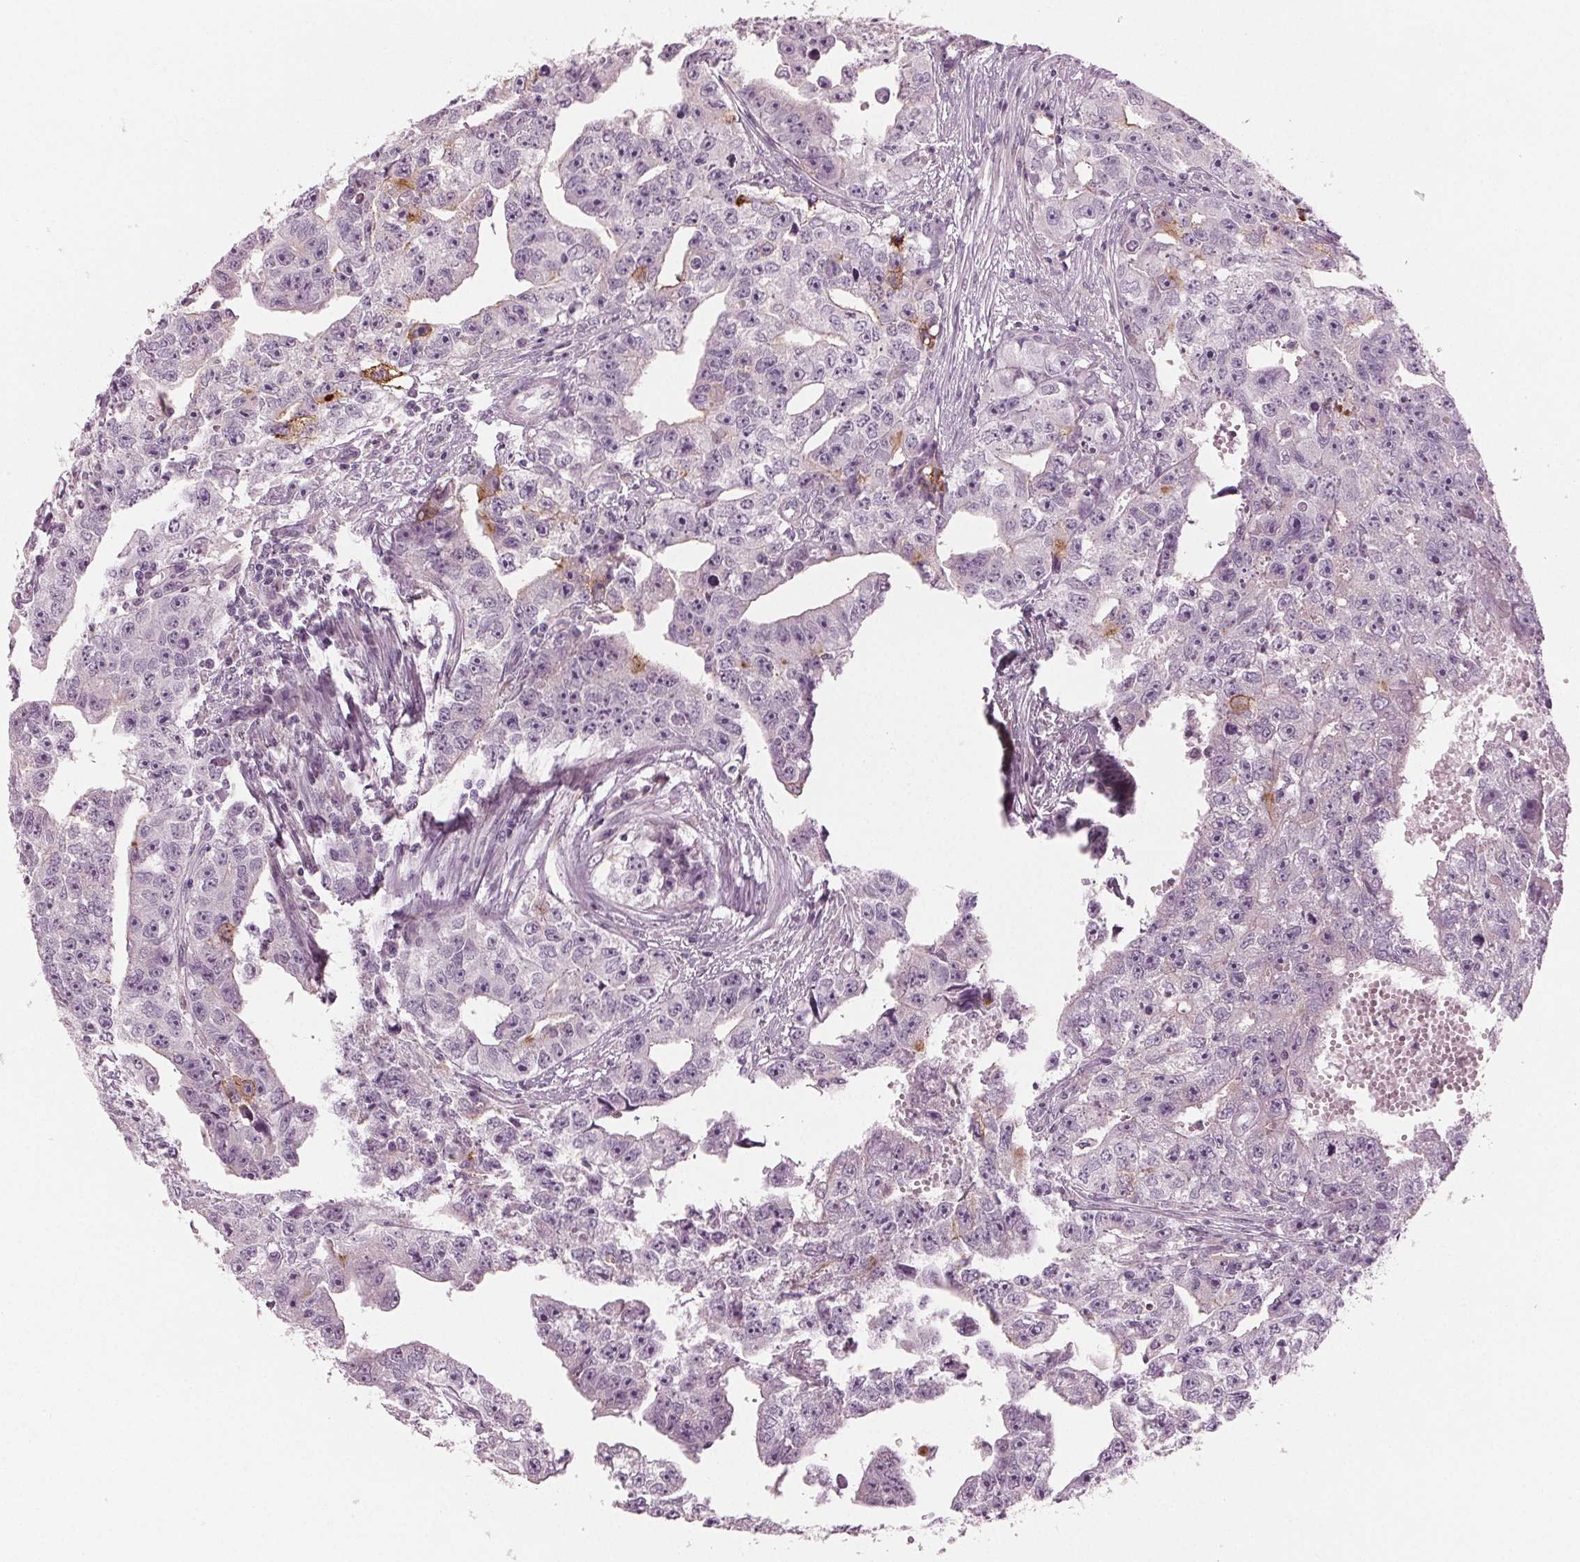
{"staining": {"intensity": "negative", "quantity": "none", "location": "none"}, "tissue": "testis cancer", "cell_type": "Tumor cells", "image_type": "cancer", "snomed": [{"axis": "morphology", "description": "Carcinoma, Embryonal, NOS"}, {"axis": "morphology", "description": "Teratoma, malignant, NOS"}, {"axis": "topography", "description": "Testis"}], "caption": "A high-resolution photomicrograph shows immunohistochemistry (IHC) staining of testis cancer, which displays no significant expression in tumor cells. (Brightfield microscopy of DAB (3,3'-diaminobenzidine) IHC at high magnification).", "gene": "PRAP1", "patient": {"sex": "male", "age": 24}}